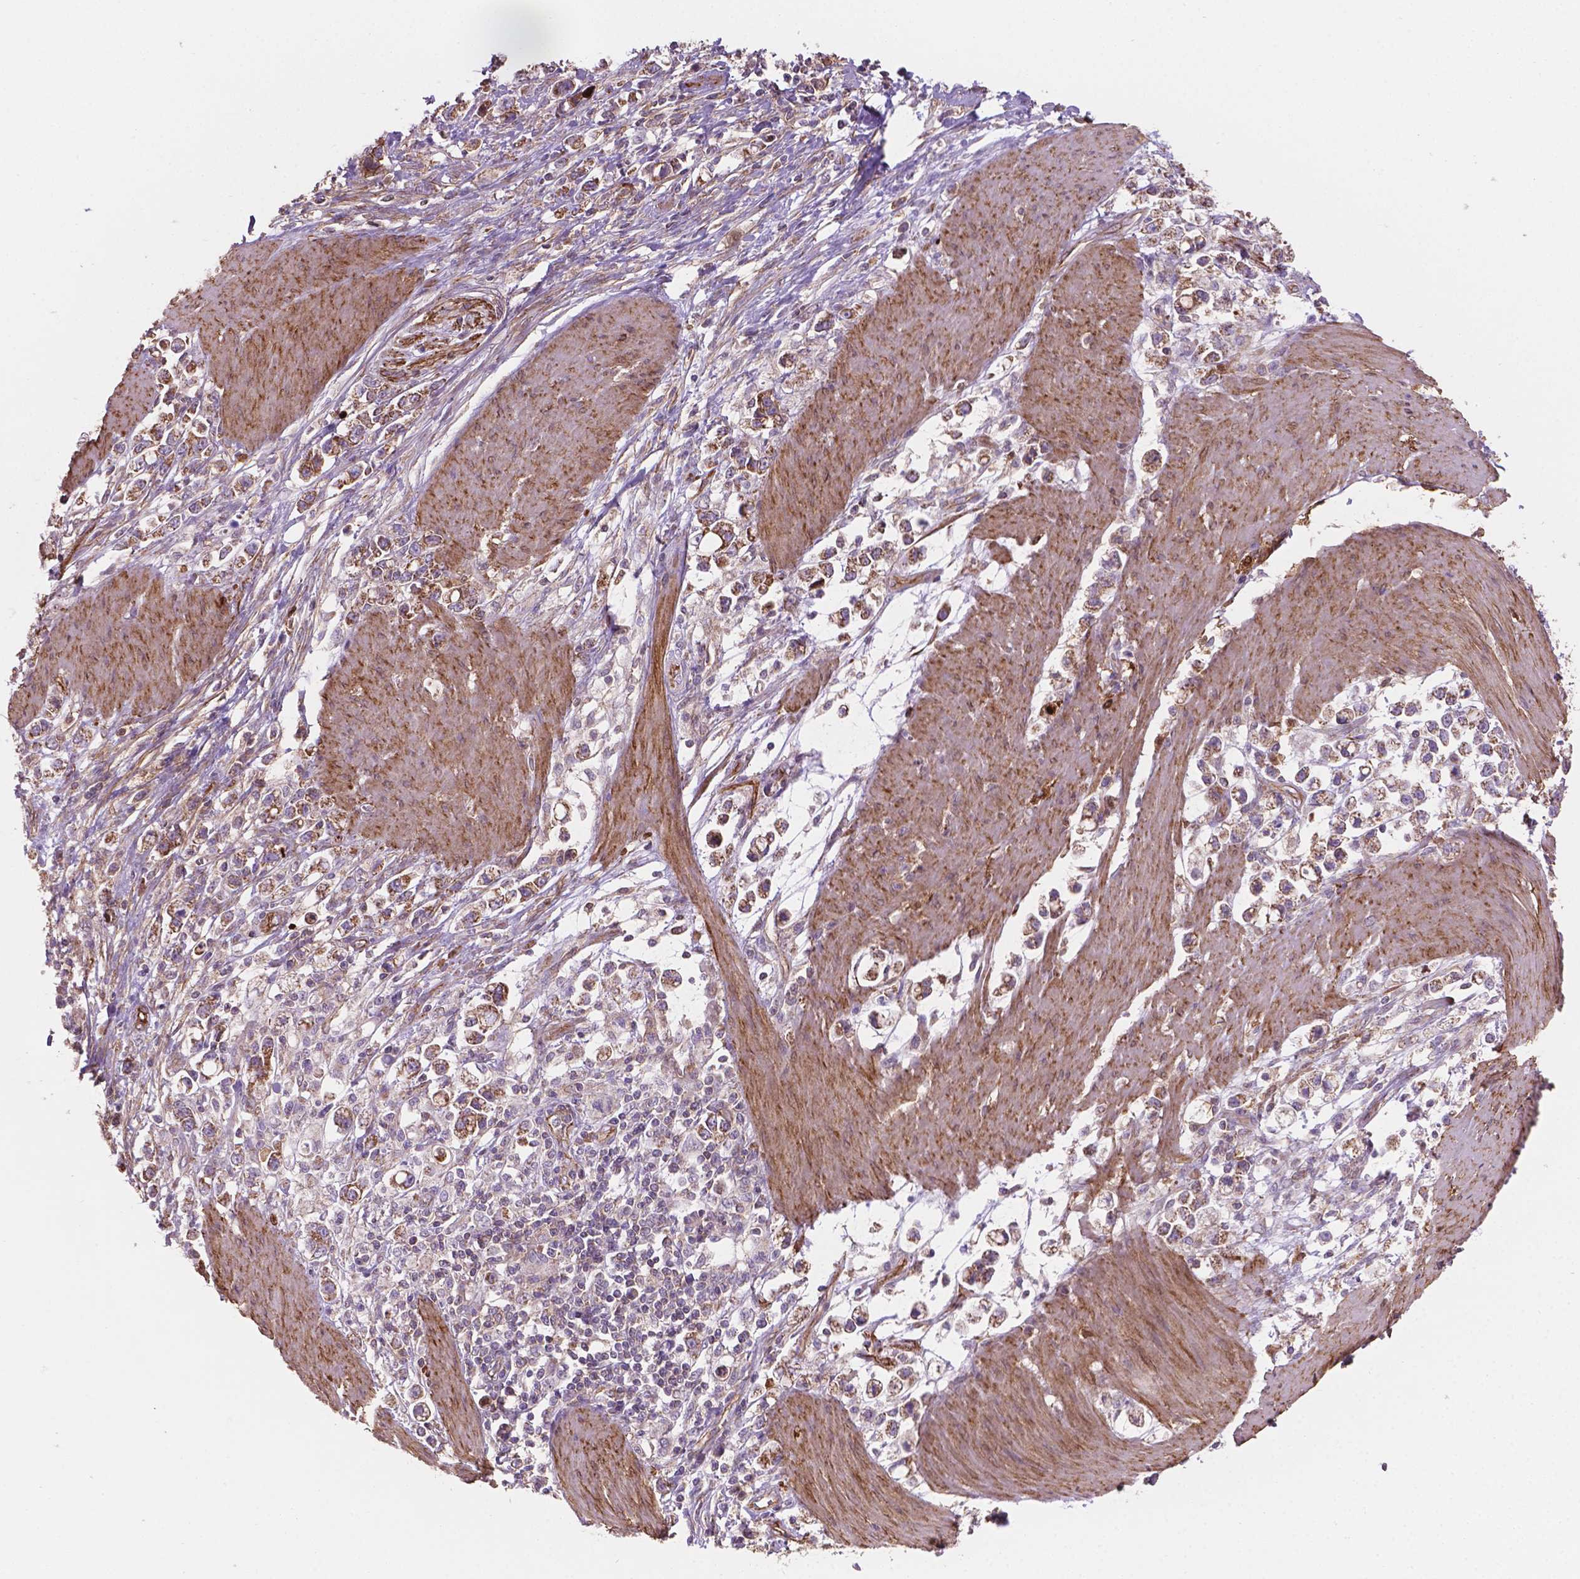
{"staining": {"intensity": "moderate", "quantity": ">75%", "location": "cytoplasmic/membranous"}, "tissue": "stomach cancer", "cell_type": "Tumor cells", "image_type": "cancer", "snomed": [{"axis": "morphology", "description": "Adenocarcinoma, NOS"}, {"axis": "topography", "description": "Stomach"}], "caption": "The immunohistochemical stain highlights moderate cytoplasmic/membranous expression in tumor cells of stomach adenocarcinoma tissue.", "gene": "TCAF1", "patient": {"sex": "male", "age": 63}}